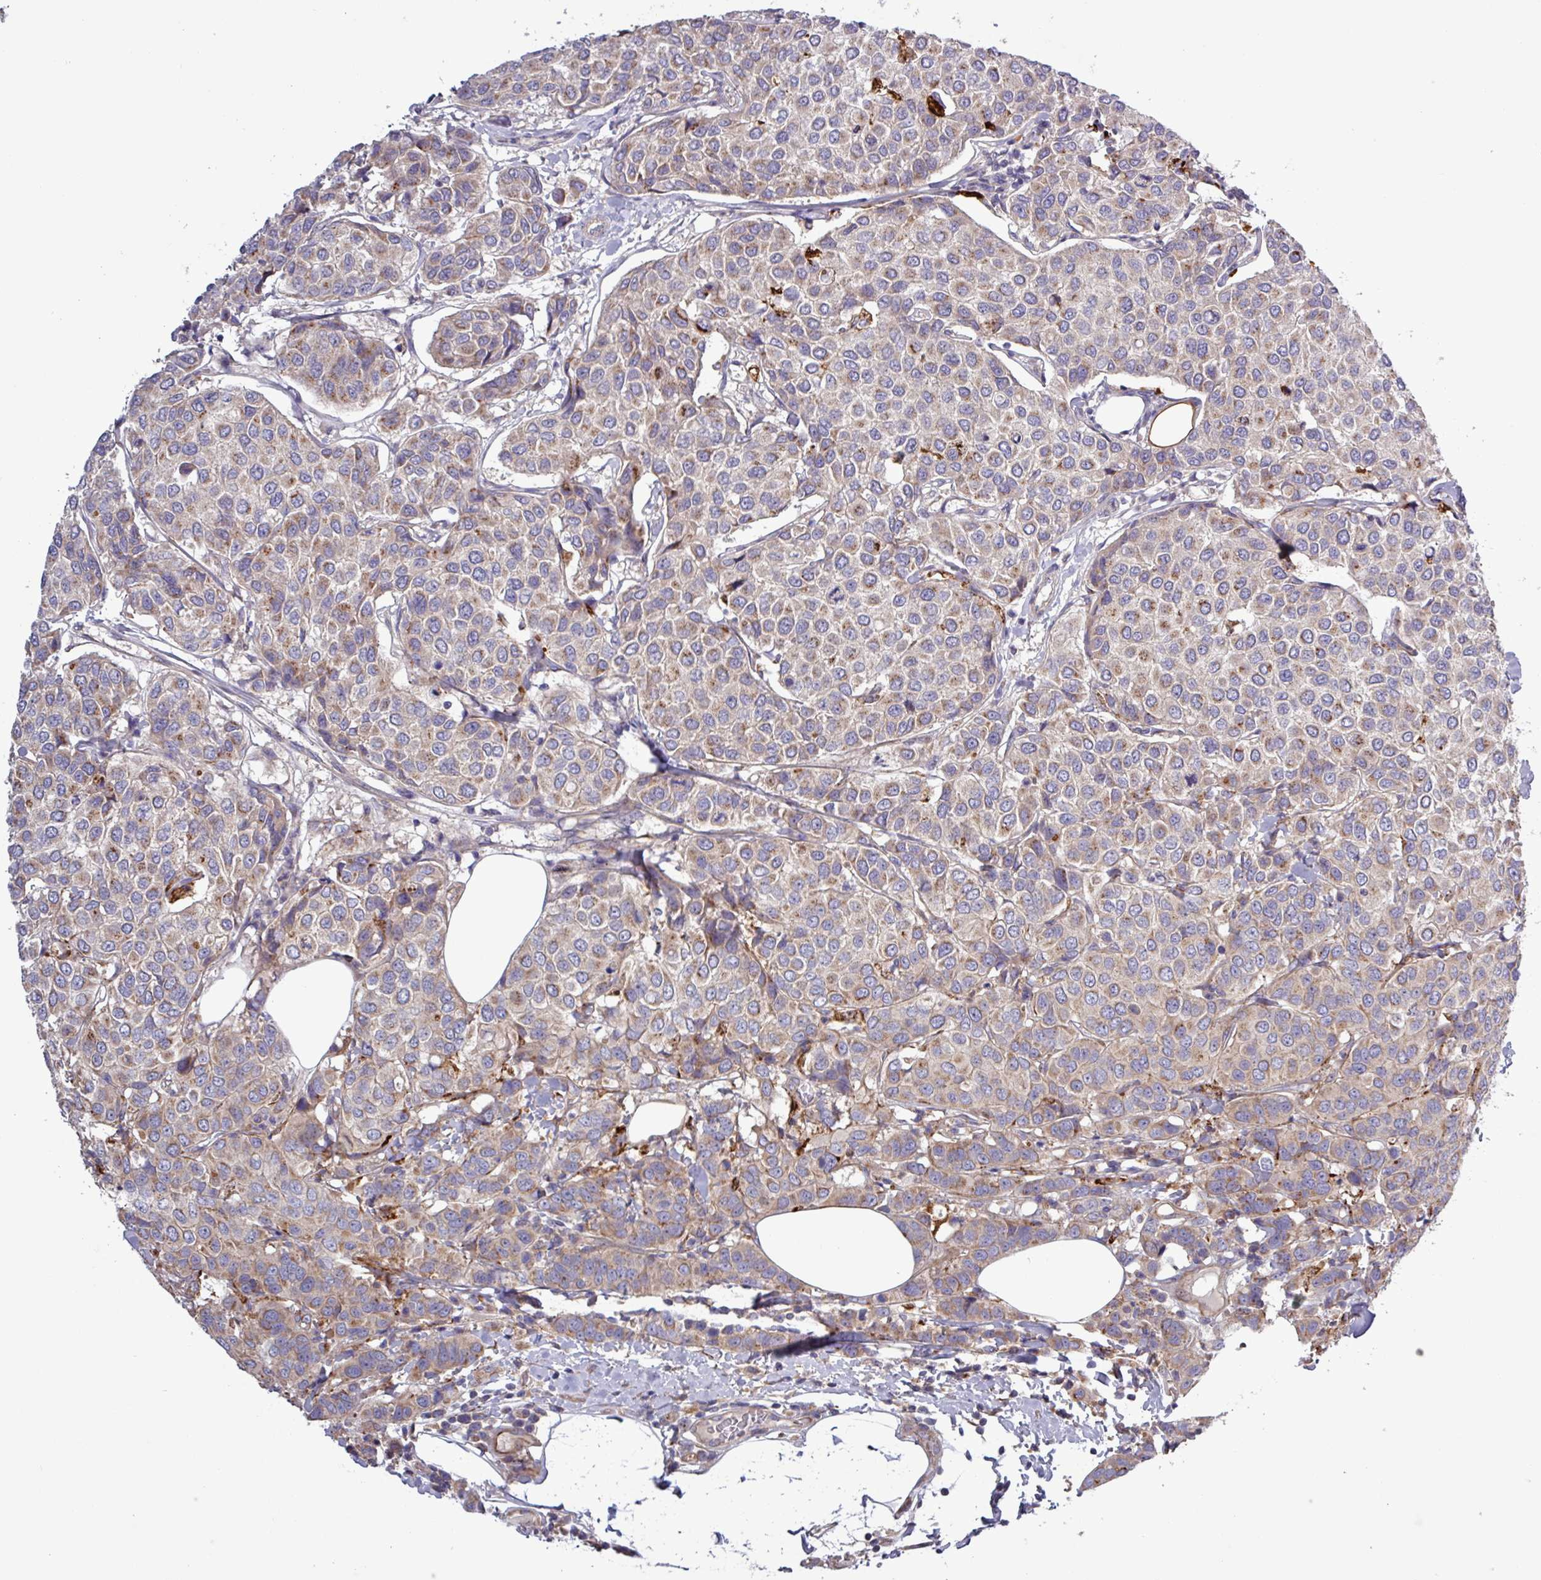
{"staining": {"intensity": "weak", "quantity": "25%-75%", "location": "cytoplasmic/membranous"}, "tissue": "breast cancer", "cell_type": "Tumor cells", "image_type": "cancer", "snomed": [{"axis": "morphology", "description": "Duct carcinoma"}, {"axis": "topography", "description": "Breast"}], "caption": "Protein staining of intraductal carcinoma (breast) tissue demonstrates weak cytoplasmic/membranous staining in about 25%-75% of tumor cells.", "gene": "PLIN2", "patient": {"sex": "female", "age": 55}}